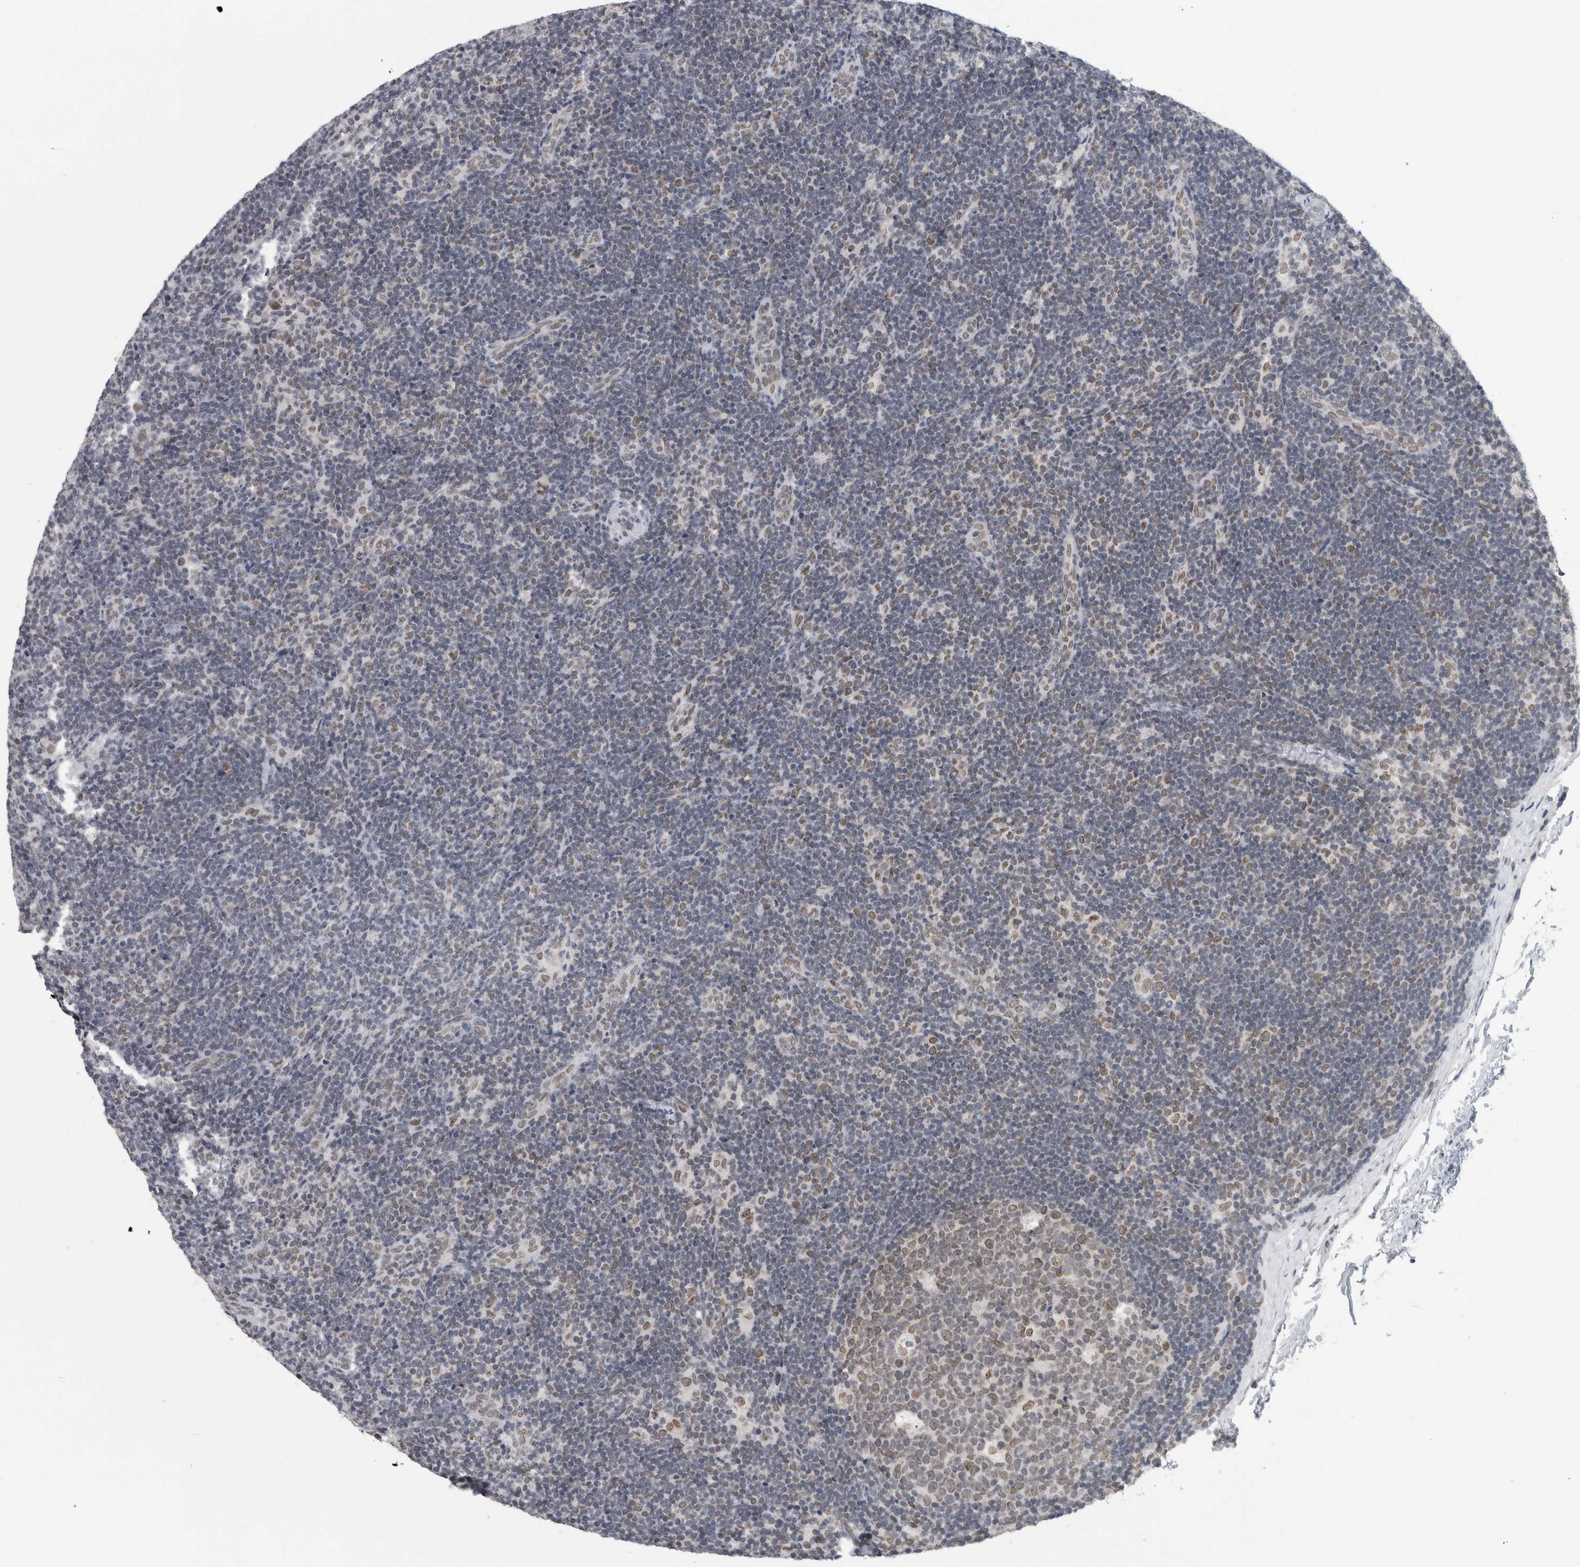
{"staining": {"intensity": "weak", "quantity": ">75%", "location": "cytoplasmic/membranous,nuclear"}, "tissue": "lymph node", "cell_type": "Germinal center cells", "image_type": "normal", "snomed": [{"axis": "morphology", "description": "Normal tissue, NOS"}, {"axis": "topography", "description": "Lymph node"}], "caption": "A brown stain shows weak cytoplasmic/membranous,nuclear expression of a protein in germinal center cells of benign human lymph node. The staining was performed using DAB (3,3'-diaminobenzidine), with brown indicating positive protein expression. Nuclei are stained blue with hematoxylin.", "gene": "ZNF770", "patient": {"sex": "female", "age": 22}}